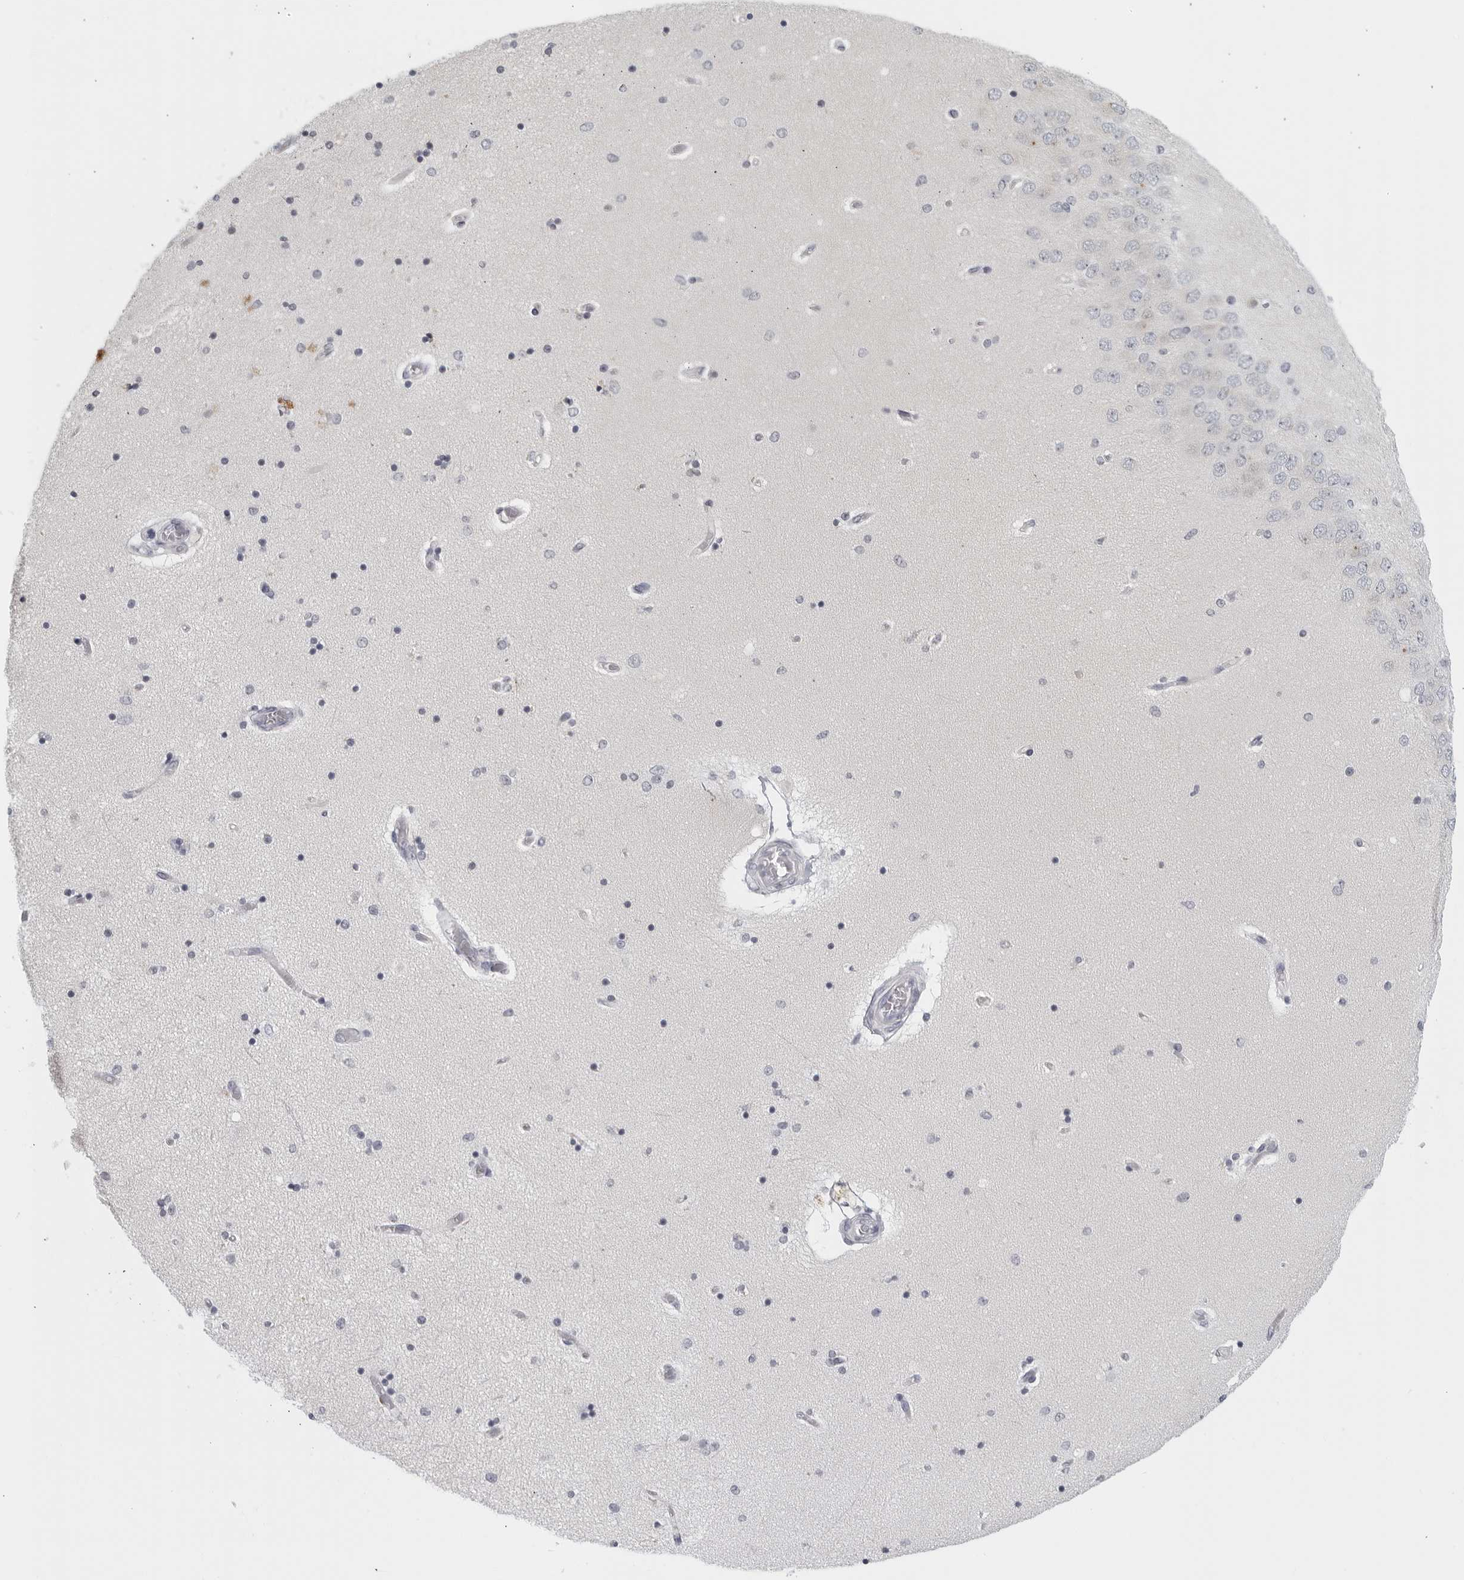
{"staining": {"intensity": "negative", "quantity": "none", "location": "none"}, "tissue": "hippocampus", "cell_type": "Glial cells", "image_type": "normal", "snomed": [{"axis": "morphology", "description": "Normal tissue, NOS"}, {"axis": "topography", "description": "Hippocampus"}], "caption": "IHC image of unremarkable hippocampus: human hippocampus stained with DAB exhibits no significant protein staining in glial cells.", "gene": "MATN1", "patient": {"sex": "female", "age": 54}}